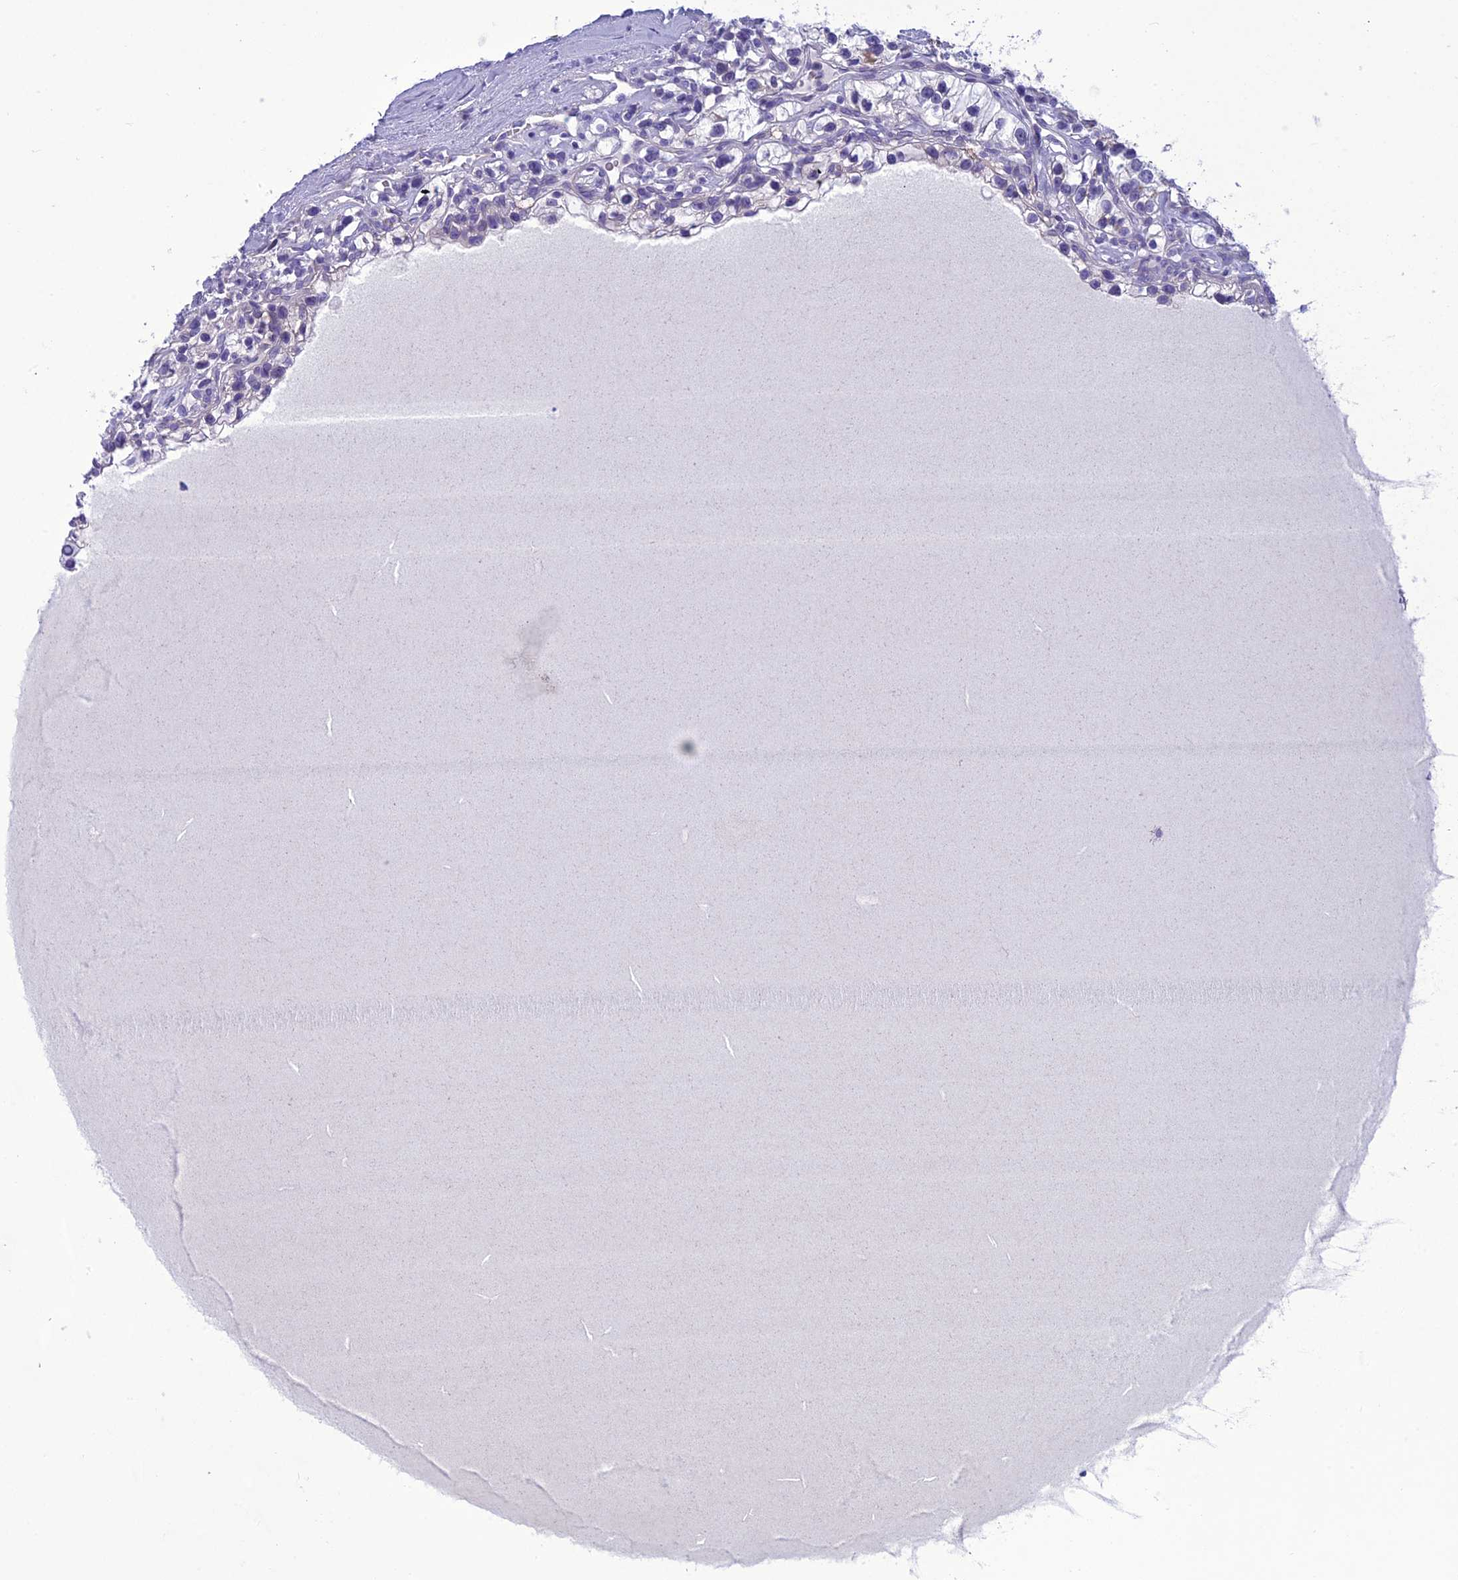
{"staining": {"intensity": "negative", "quantity": "none", "location": "none"}, "tissue": "renal cancer", "cell_type": "Tumor cells", "image_type": "cancer", "snomed": [{"axis": "morphology", "description": "Adenocarcinoma, NOS"}, {"axis": "topography", "description": "Kidney"}], "caption": "There is no significant staining in tumor cells of renal cancer. The staining was performed using DAB (3,3'-diaminobenzidine) to visualize the protein expression in brown, while the nuclei were stained in blue with hematoxylin (Magnification: 20x).", "gene": "BBS2", "patient": {"sex": "female", "age": 57}}